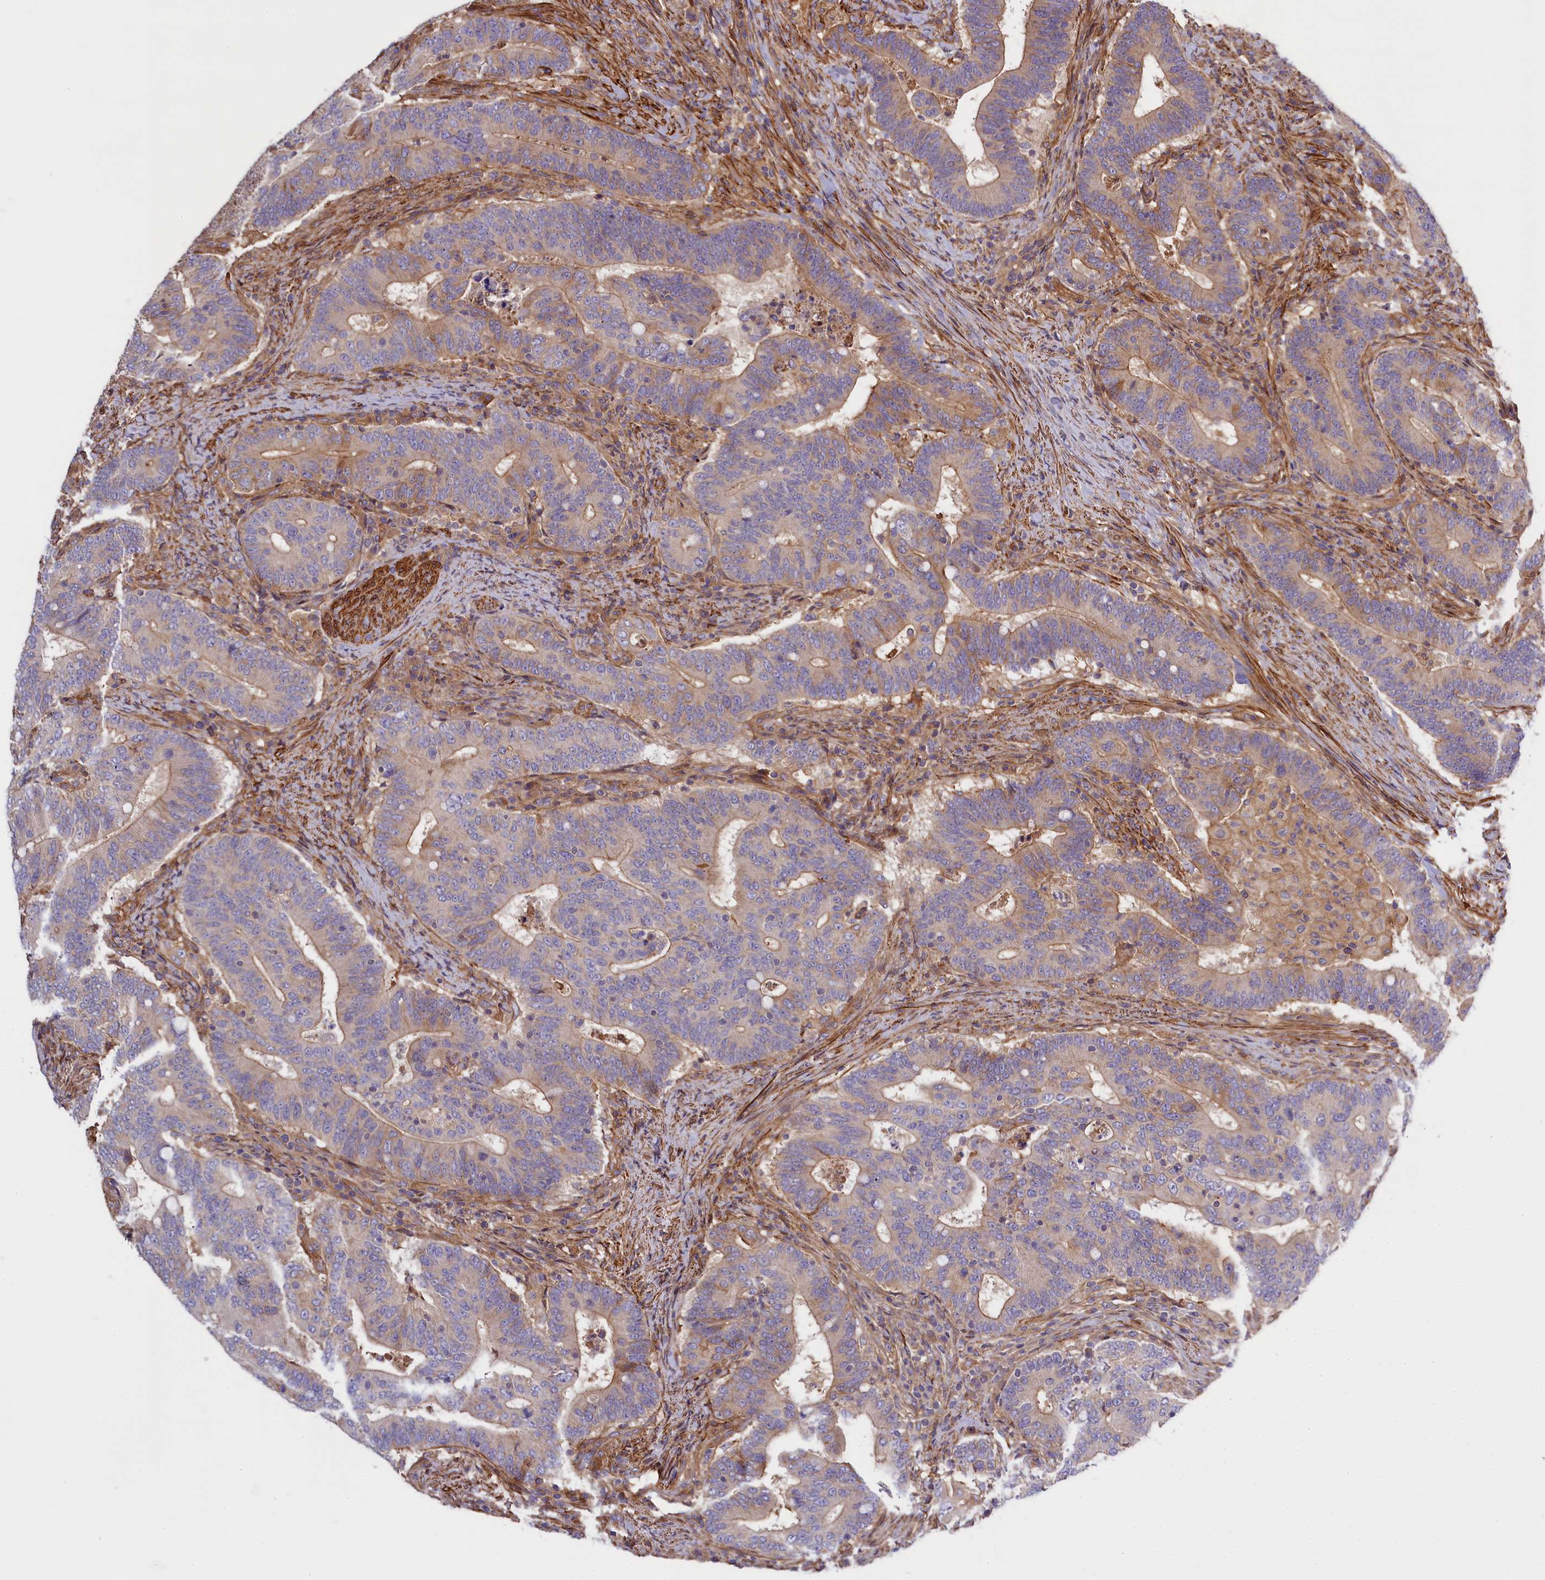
{"staining": {"intensity": "weak", "quantity": "25%-75%", "location": "cytoplasmic/membranous"}, "tissue": "colorectal cancer", "cell_type": "Tumor cells", "image_type": "cancer", "snomed": [{"axis": "morphology", "description": "Adenocarcinoma, NOS"}, {"axis": "topography", "description": "Colon"}], "caption": "Immunohistochemical staining of human colorectal adenocarcinoma exhibits low levels of weak cytoplasmic/membranous expression in about 25%-75% of tumor cells. Nuclei are stained in blue.", "gene": "FUZ", "patient": {"sex": "female", "age": 66}}